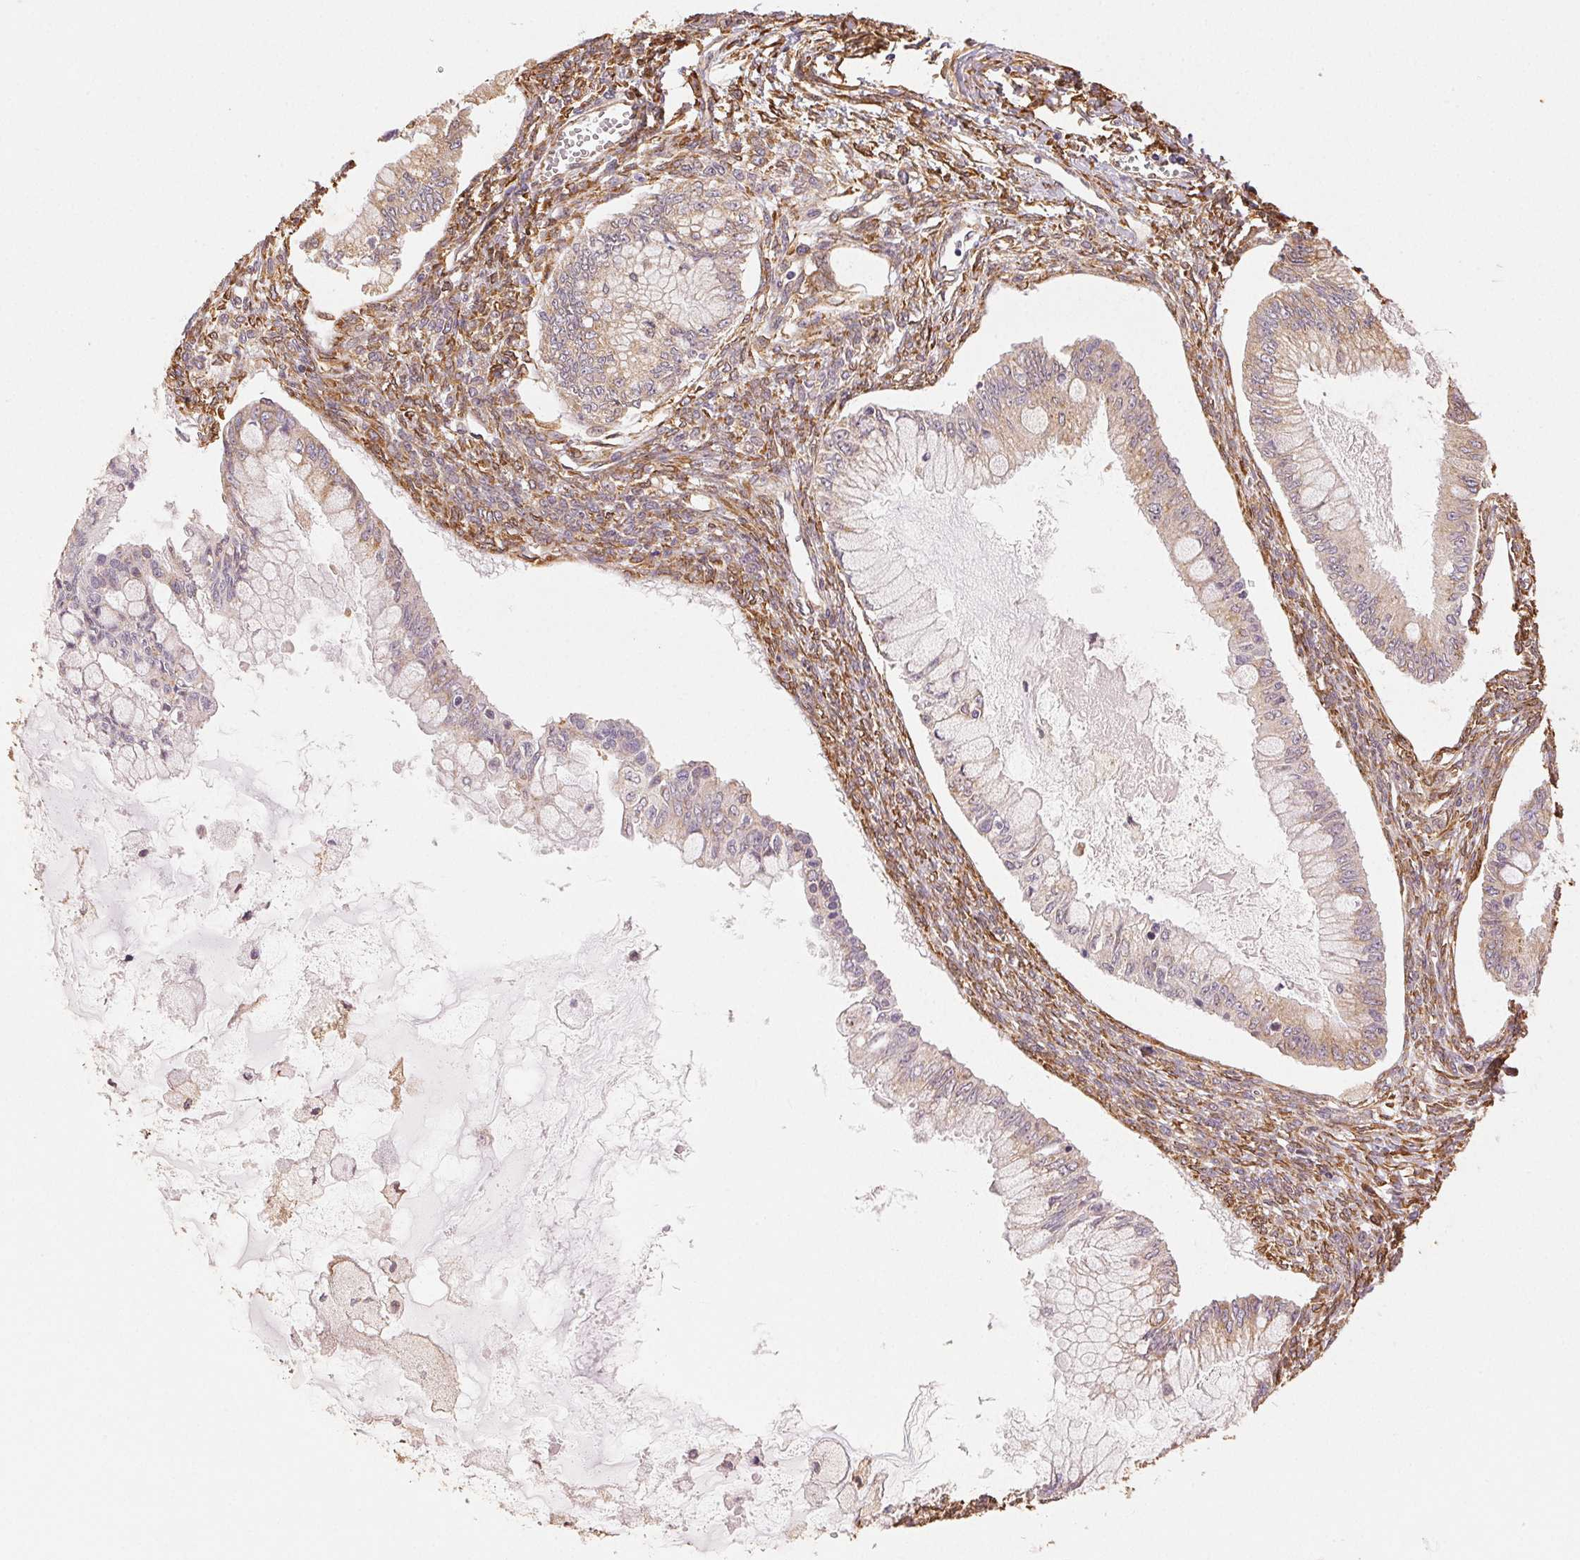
{"staining": {"intensity": "weak", "quantity": "<25%", "location": "cytoplasmic/membranous"}, "tissue": "ovarian cancer", "cell_type": "Tumor cells", "image_type": "cancer", "snomed": [{"axis": "morphology", "description": "Cystadenocarcinoma, mucinous, NOS"}, {"axis": "topography", "description": "Ovary"}], "caption": "Mucinous cystadenocarcinoma (ovarian) was stained to show a protein in brown. There is no significant positivity in tumor cells.", "gene": "RCN3", "patient": {"sex": "female", "age": 34}}